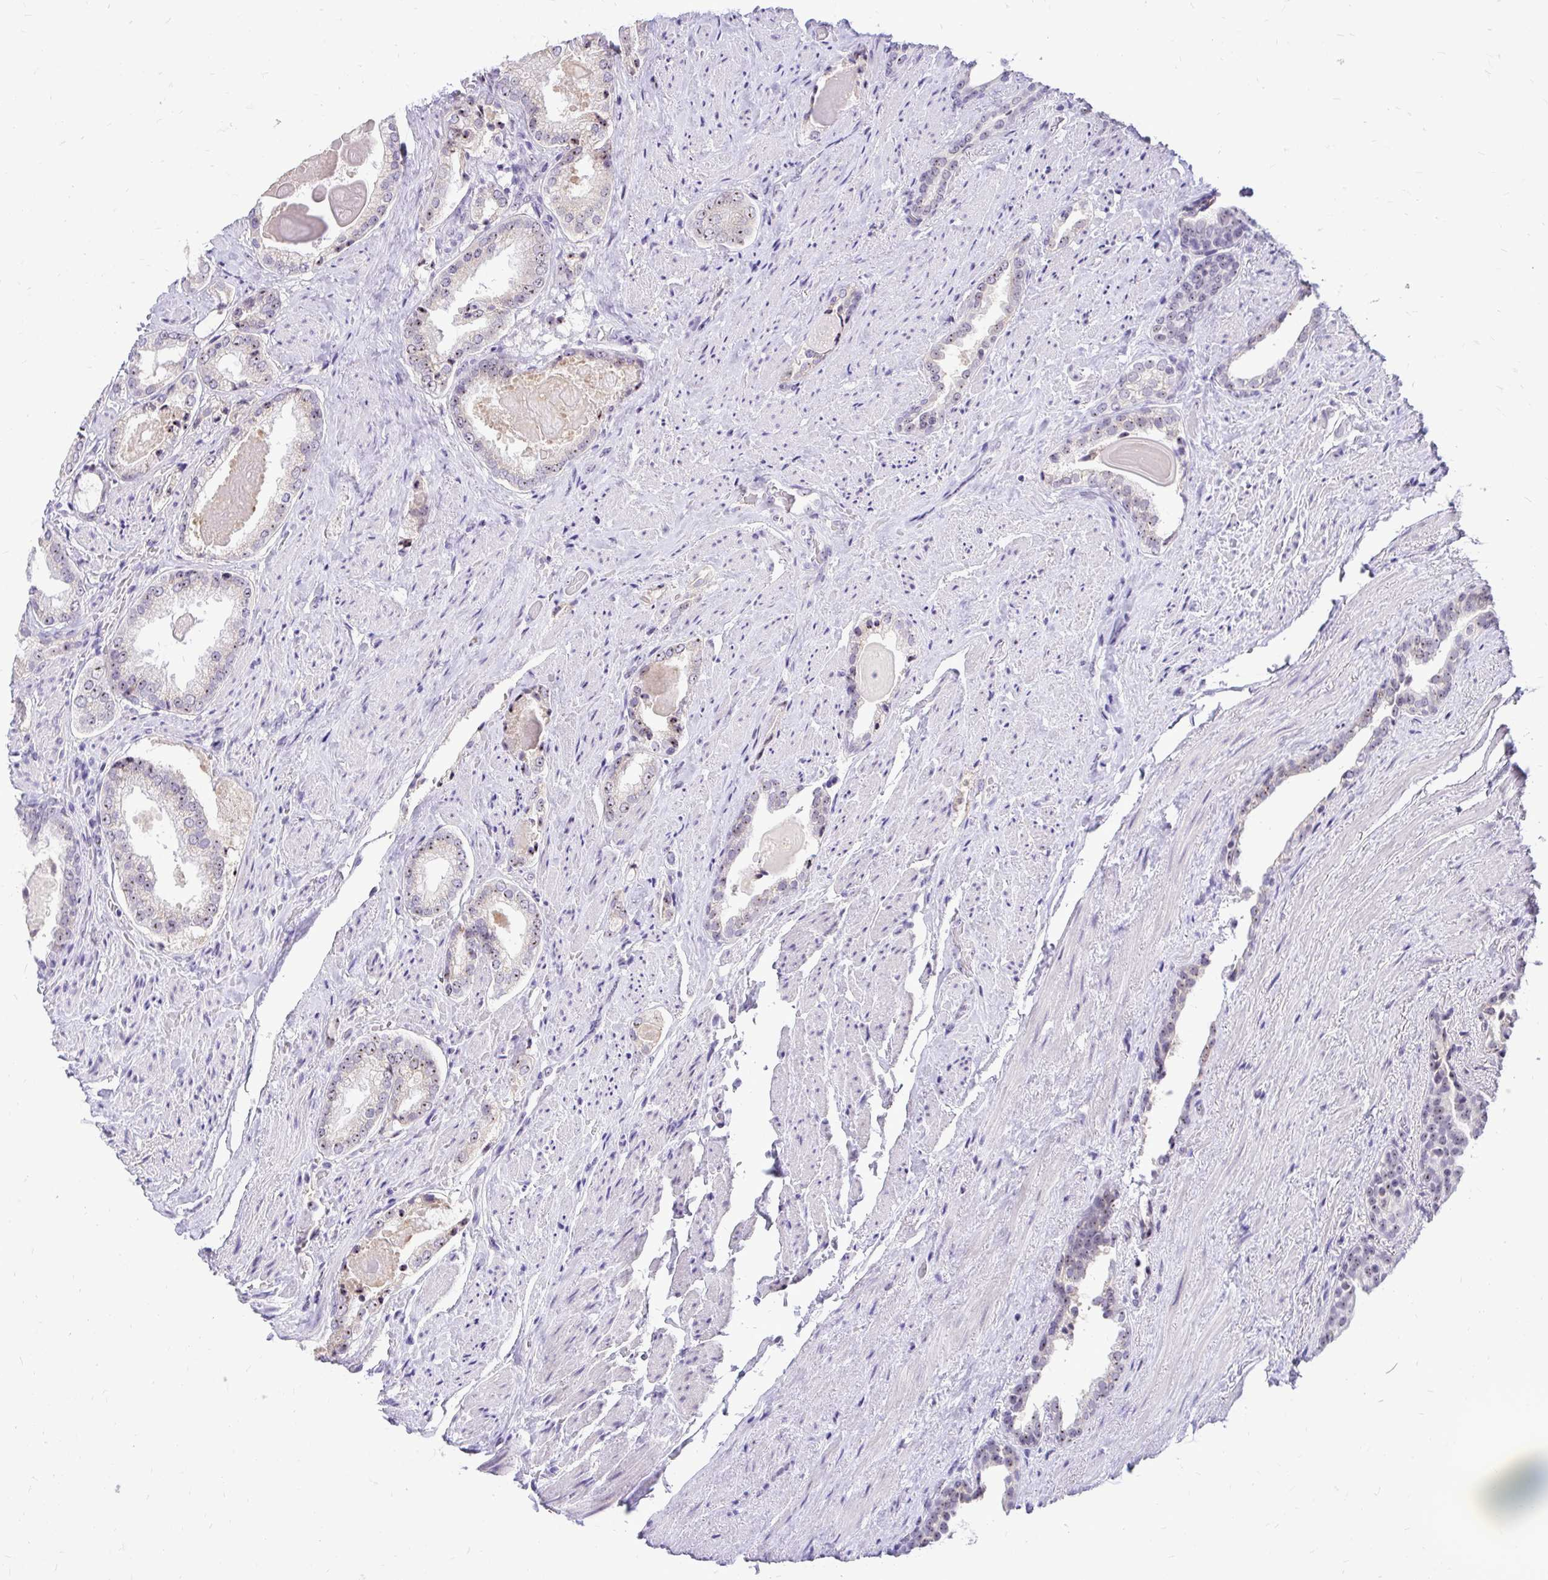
{"staining": {"intensity": "weak", "quantity": "<25%", "location": "nuclear"}, "tissue": "prostate cancer", "cell_type": "Tumor cells", "image_type": "cancer", "snomed": [{"axis": "morphology", "description": "Adenocarcinoma, High grade"}, {"axis": "topography", "description": "Prostate"}], "caption": "Immunohistochemistry of human high-grade adenocarcinoma (prostate) reveals no expression in tumor cells.", "gene": "NIFK", "patient": {"sex": "male", "age": 65}}